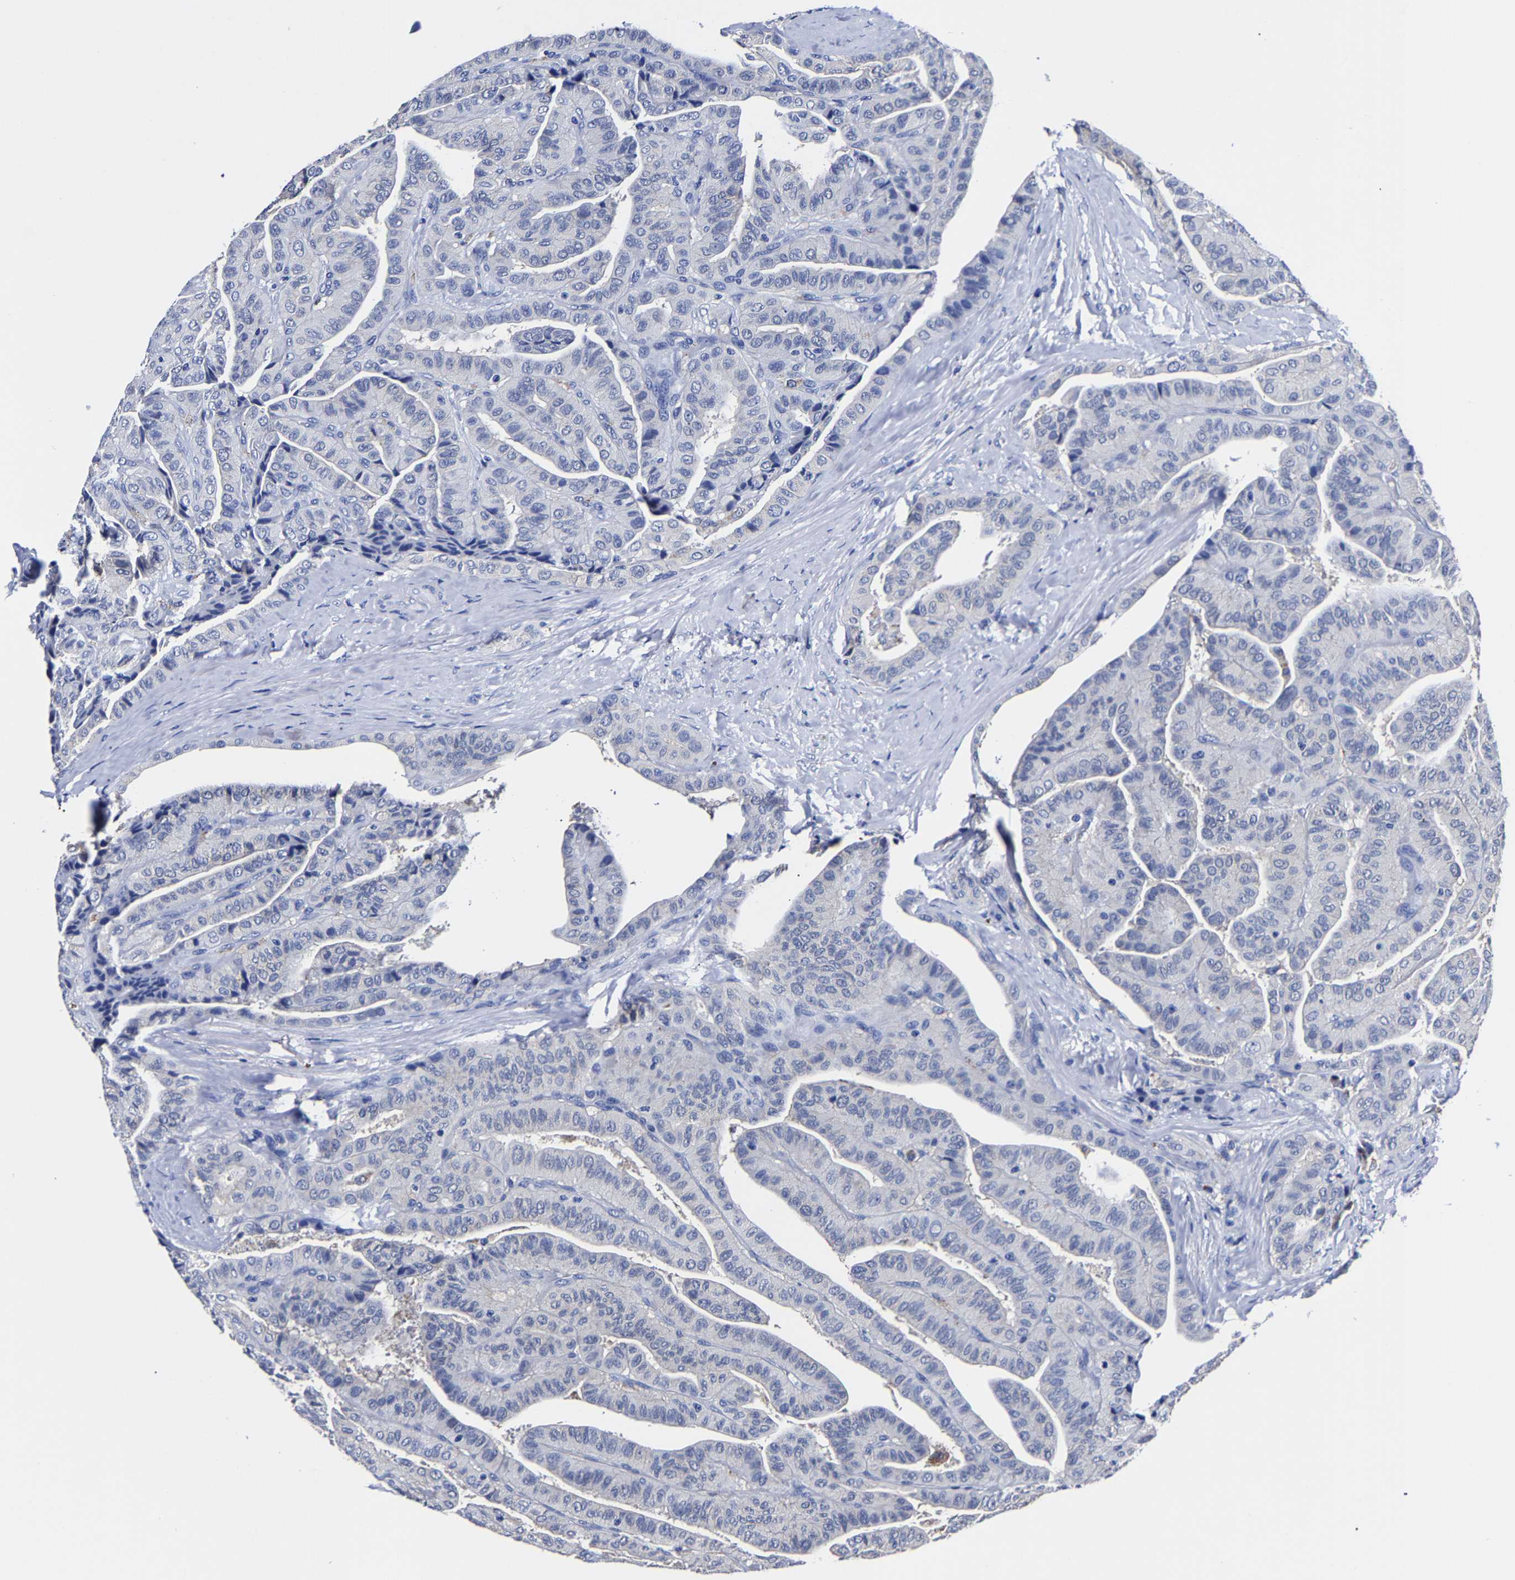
{"staining": {"intensity": "negative", "quantity": "none", "location": "none"}, "tissue": "thyroid cancer", "cell_type": "Tumor cells", "image_type": "cancer", "snomed": [{"axis": "morphology", "description": "Papillary adenocarcinoma, NOS"}, {"axis": "topography", "description": "Thyroid gland"}], "caption": "Micrograph shows no protein staining in tumor cells of thyroid cancer (papillary adenocarcinoma) tissue.", "gene": "CPA2", "patient": {"sex": "male", "age": 77}}